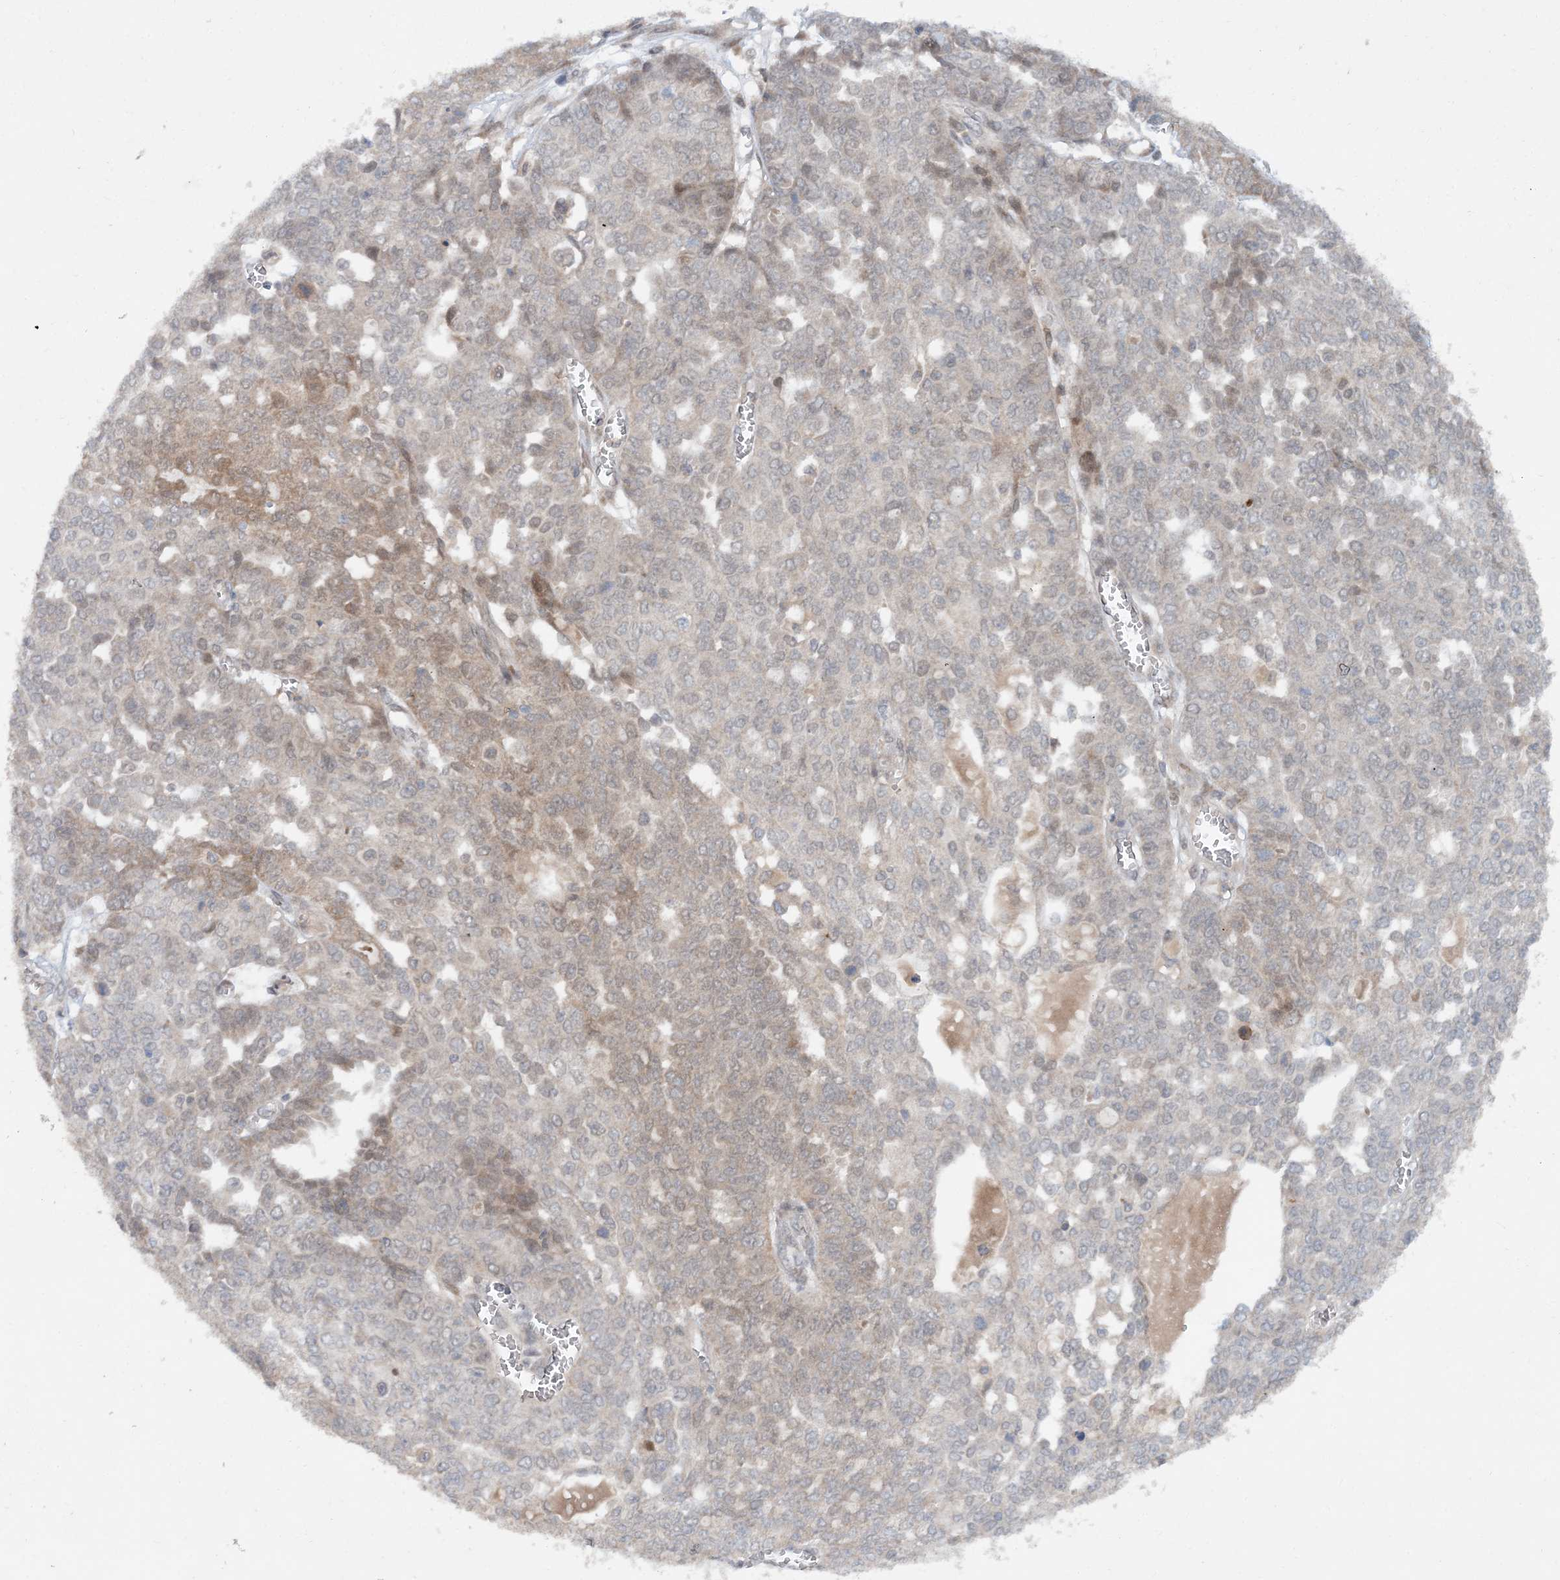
{"staining": {"intensity": "weak", "quantity": "<25%", "location": "nuclear"}, "tissue": "ovarian cancer", "cell_type": "Tumor cells", "image_type": "cancer", "snomed": [{"axis": "morphology", "description": "Cystadenocarcinoma, serous, NOS"}, {"axis": "topography", "description": "Soft tissue"}, {"axis": "topography", "description": "Ovary"}], "caption": "DAB immunohistochemical staining of human ovarian cancer displays no significant expression in tumor cells.", "gene": "UBR3", "patient": {"sex": "female", "age": 57}}